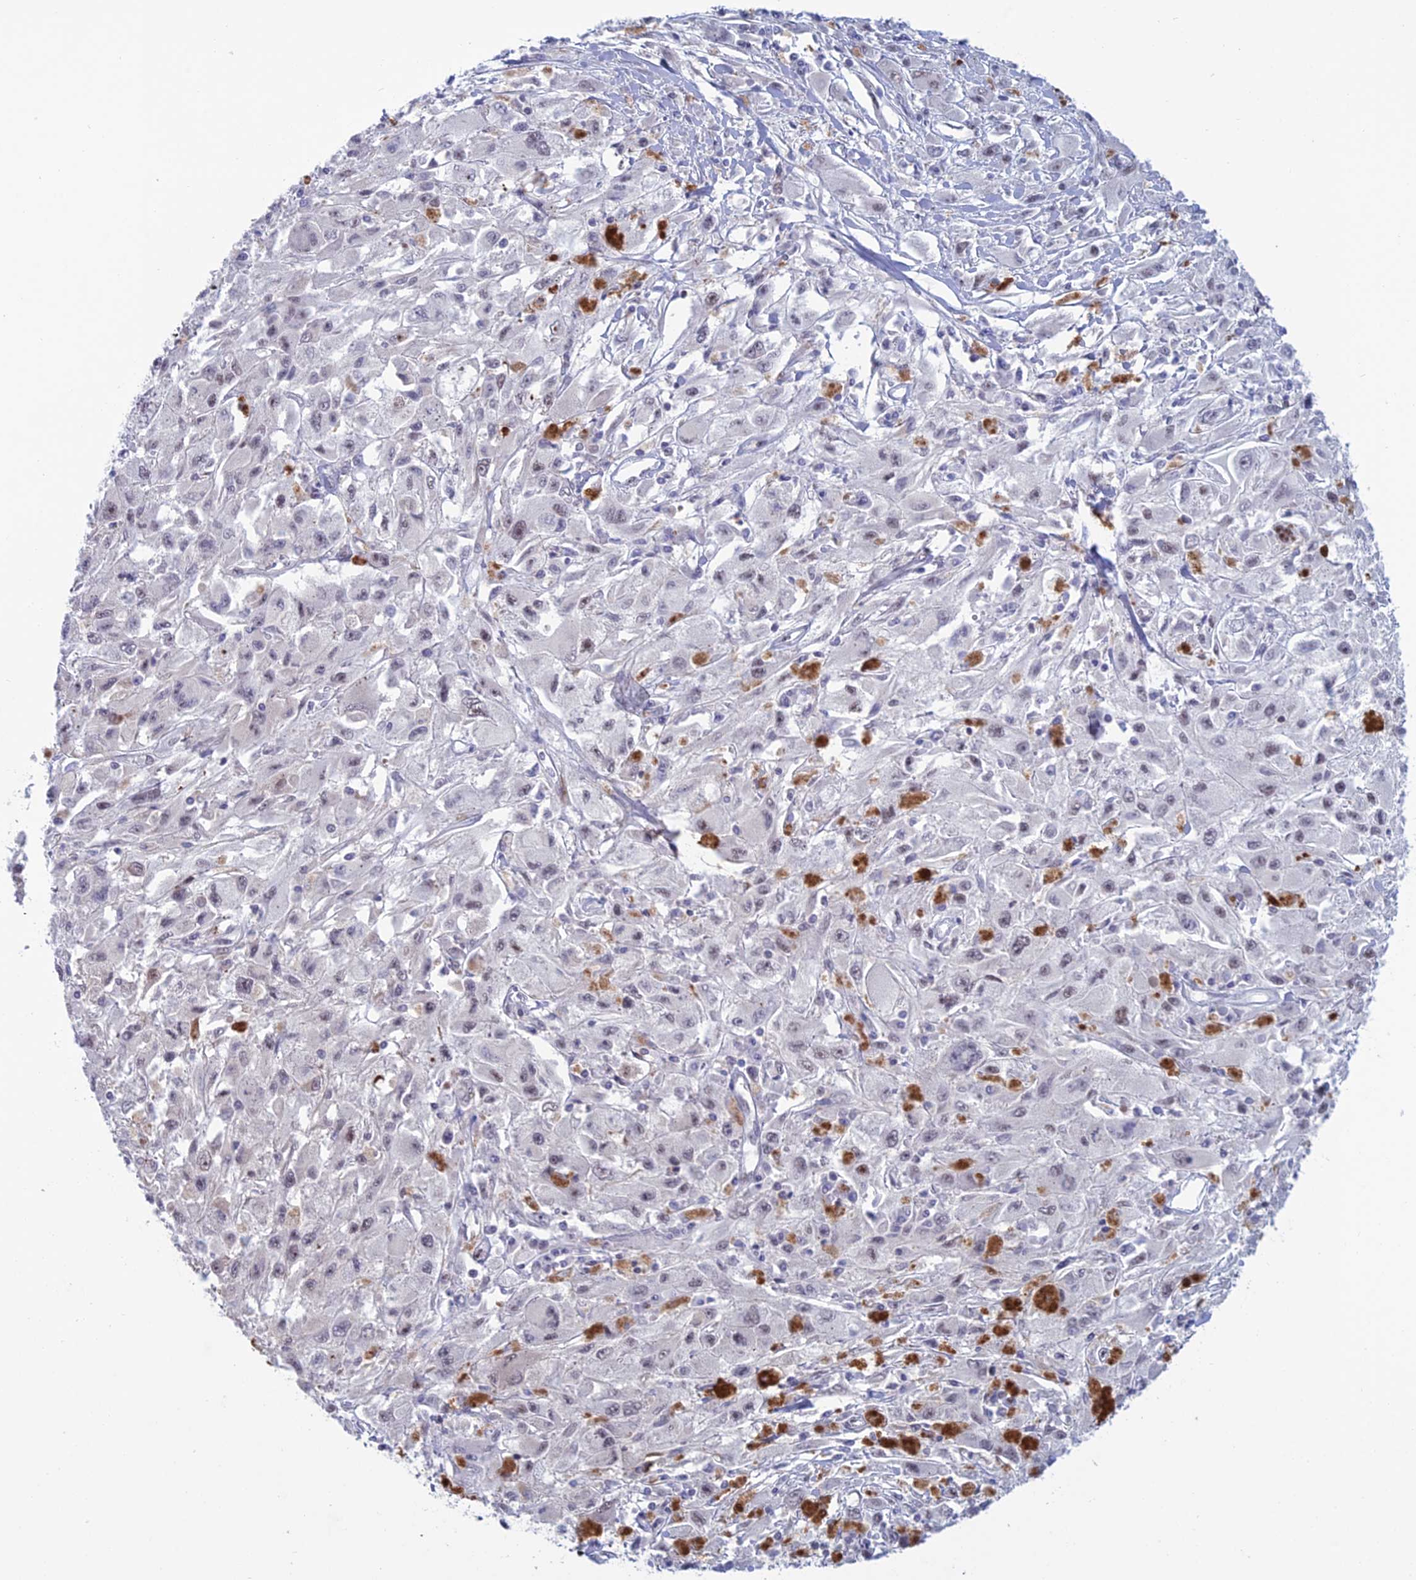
{"staining": {"intensity": "negative", "quantity": "none", "location": "none"}, "tissue": "melanoma", "cell_type": "Tumor cells", "image_type": "cancer", "snomed": [{"axis": "morphology", "description": "Malignant melanoma, Metastatic site"}, {"axis": "topography", "description": "Skin"}], "caption": "Immunohistochemistry (IHC) histopathology image of neoplastic tissue: human malignant melanoma (metastatic site) stained with DAB (3,3'-diaminobenzidine) demonstrates no significant protein positivity in tumor cells. (Stains: DAB immunohistochemistry with hematoxylin counter stain, Microscopy: brightfield microscopy at high magnification).", "gene": "NOL4L", "patient": {"sex": "male", "age": 53}}